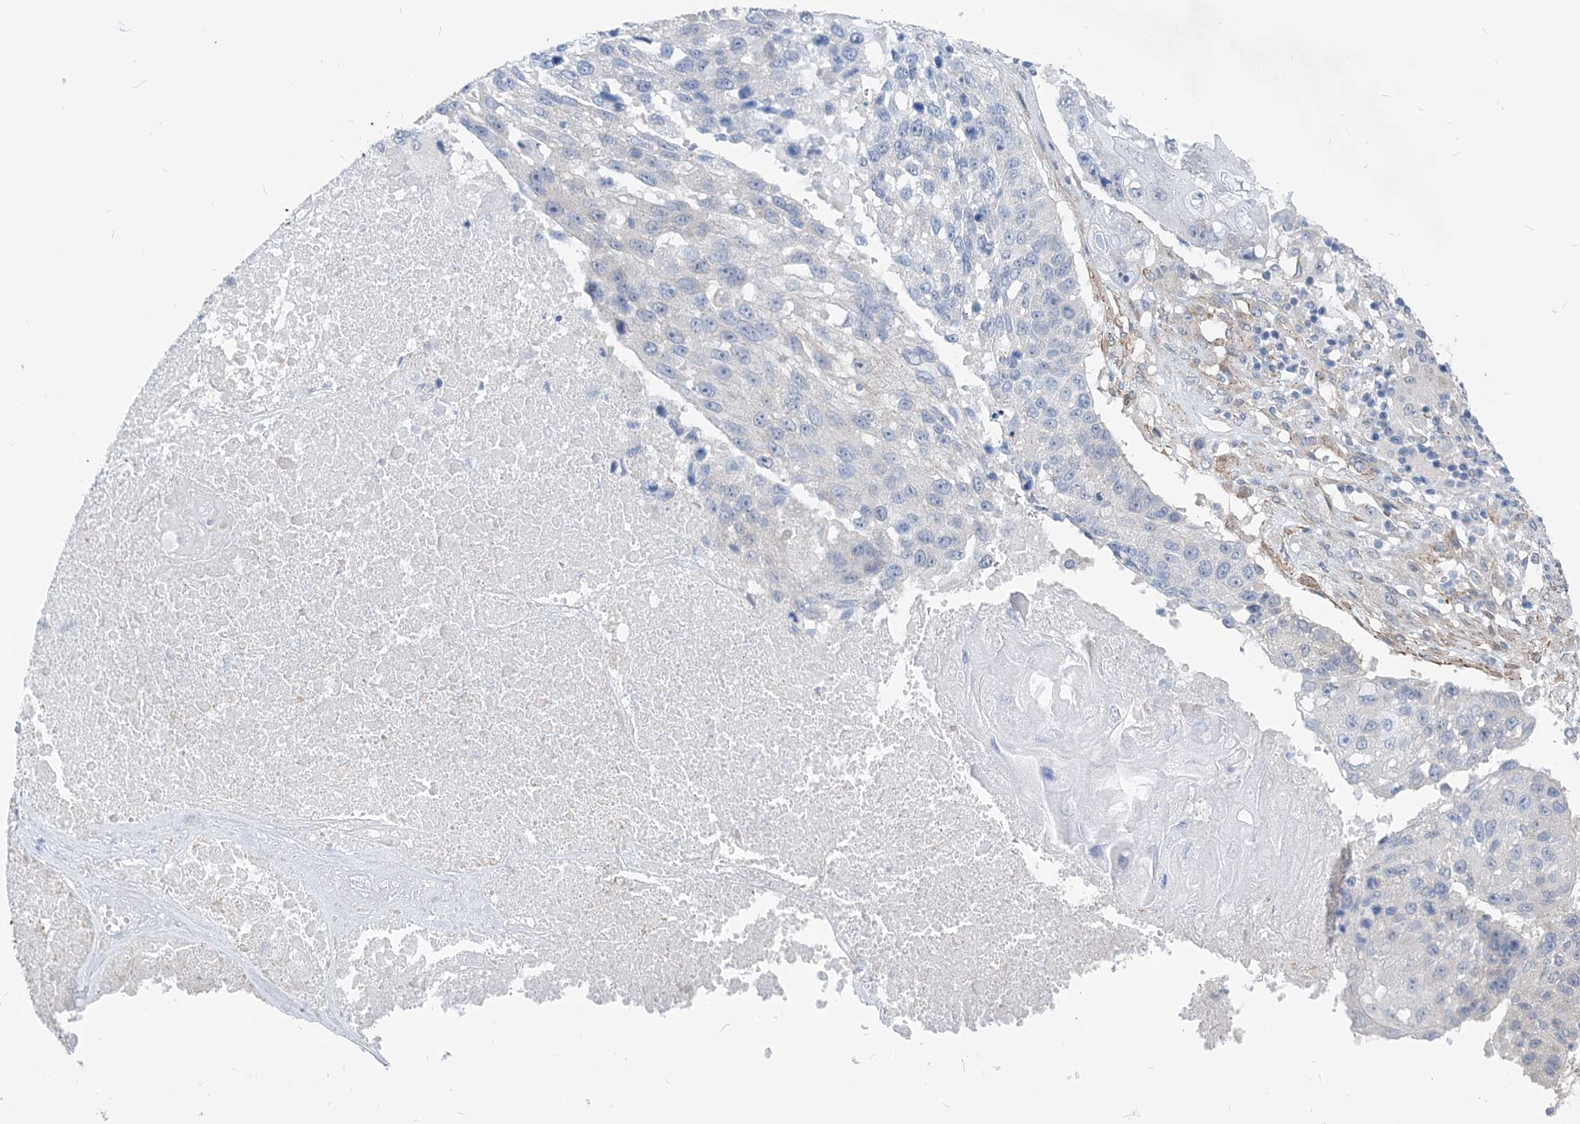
{"staining": {"intensity": "negative", "quantity": "none", "location": "none"}, "tissue": "lung cancer", "cell_type": "Tumor cells", "image_type": "cancer", "snomed": [{"axis": "morphology", "description": "Squamous cell carcinoma, NOS"}, {"axis": "topography", "description": "Lung"}], "caption": "Immunohistochemistry photomicrograph of human lung cancer stained for a protein (brown), which demonstrates no positivity in tumor cells.", "gene": "PLEKHA3", "patient": {"sex": "male", "age": 61}}